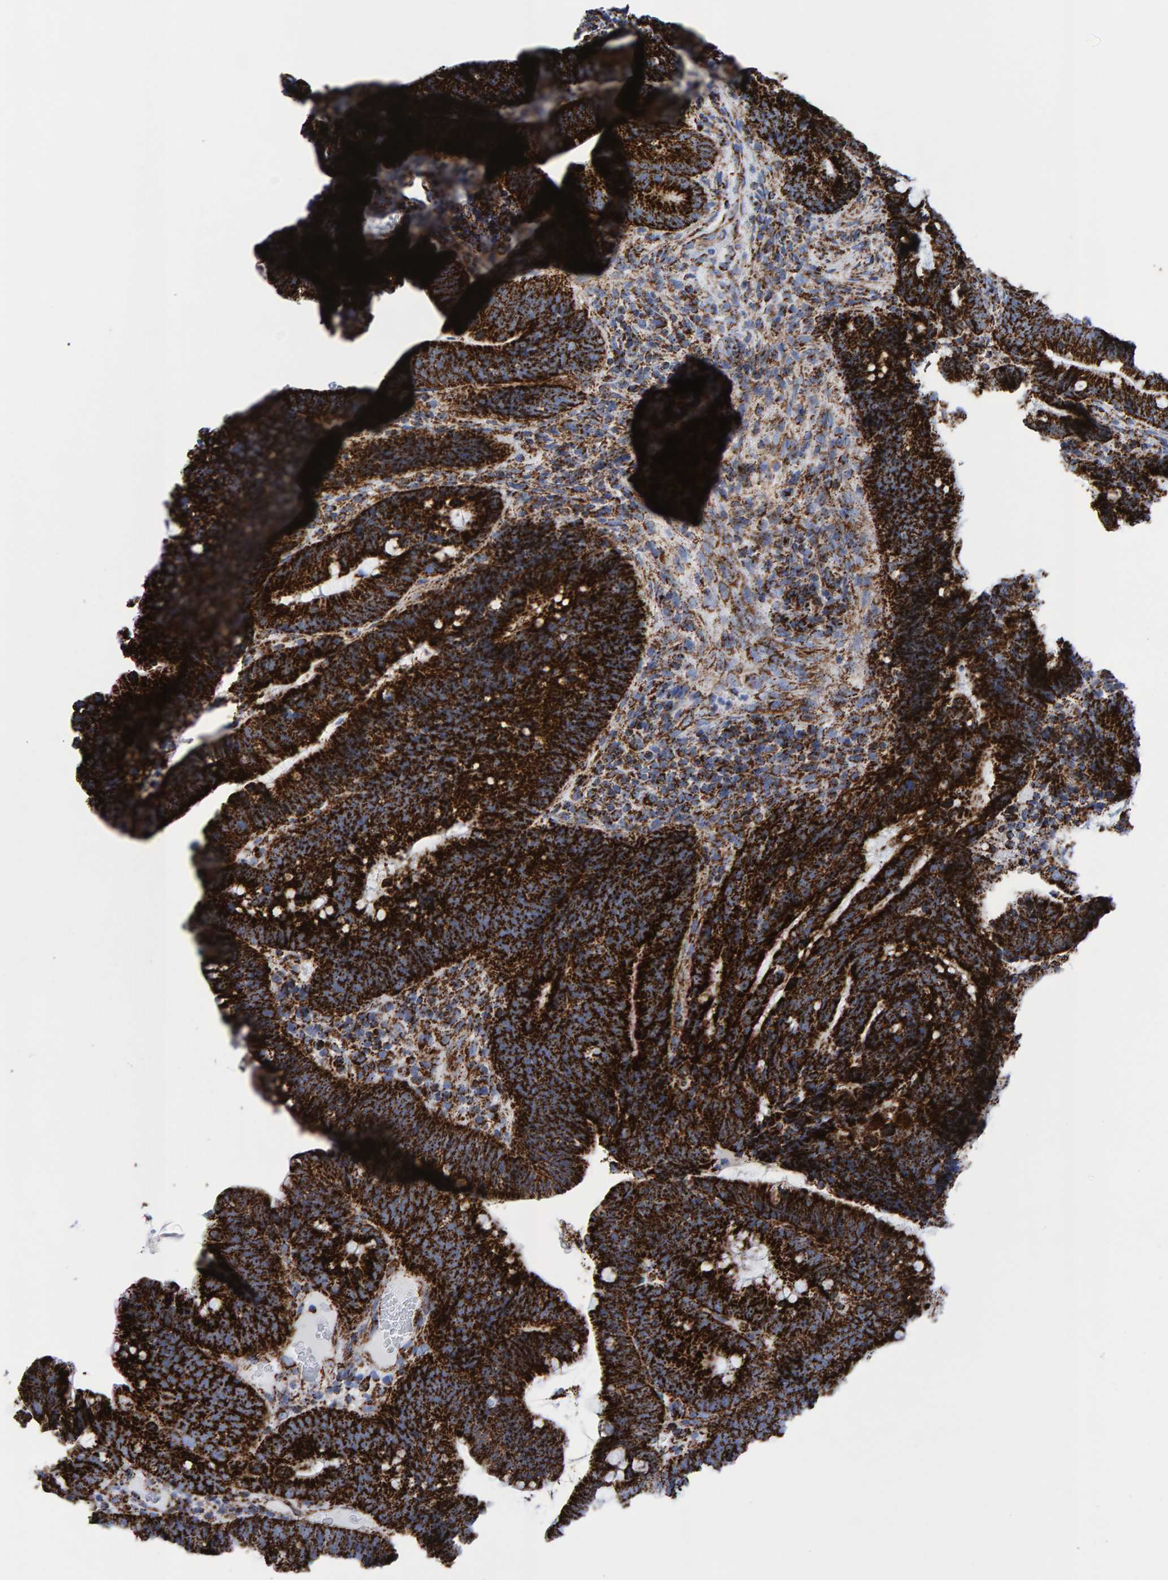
{"staining": {"intensity": "strong", "quantity": ">75%", "location": "cytoplasmic/membranous"}, "tissue": "colorectal cancer", "cell_type": "Tumor cells", "image_type": "cancer", "snomed": [{"axis": "morphology", "description": "Adenocarcinoma, NOS"}, {"axis": "topography", "description": "Colon"}], "caption": "Strong cytoplasmic/membranous expression for a protein is identified in approximately >75% of tumor cells of adenocarcinoma (colorectal) using immunohistochemistry (IHC).", "gene": "ENSG00000262660", "patient": {"sex": "female", "age": 66}}